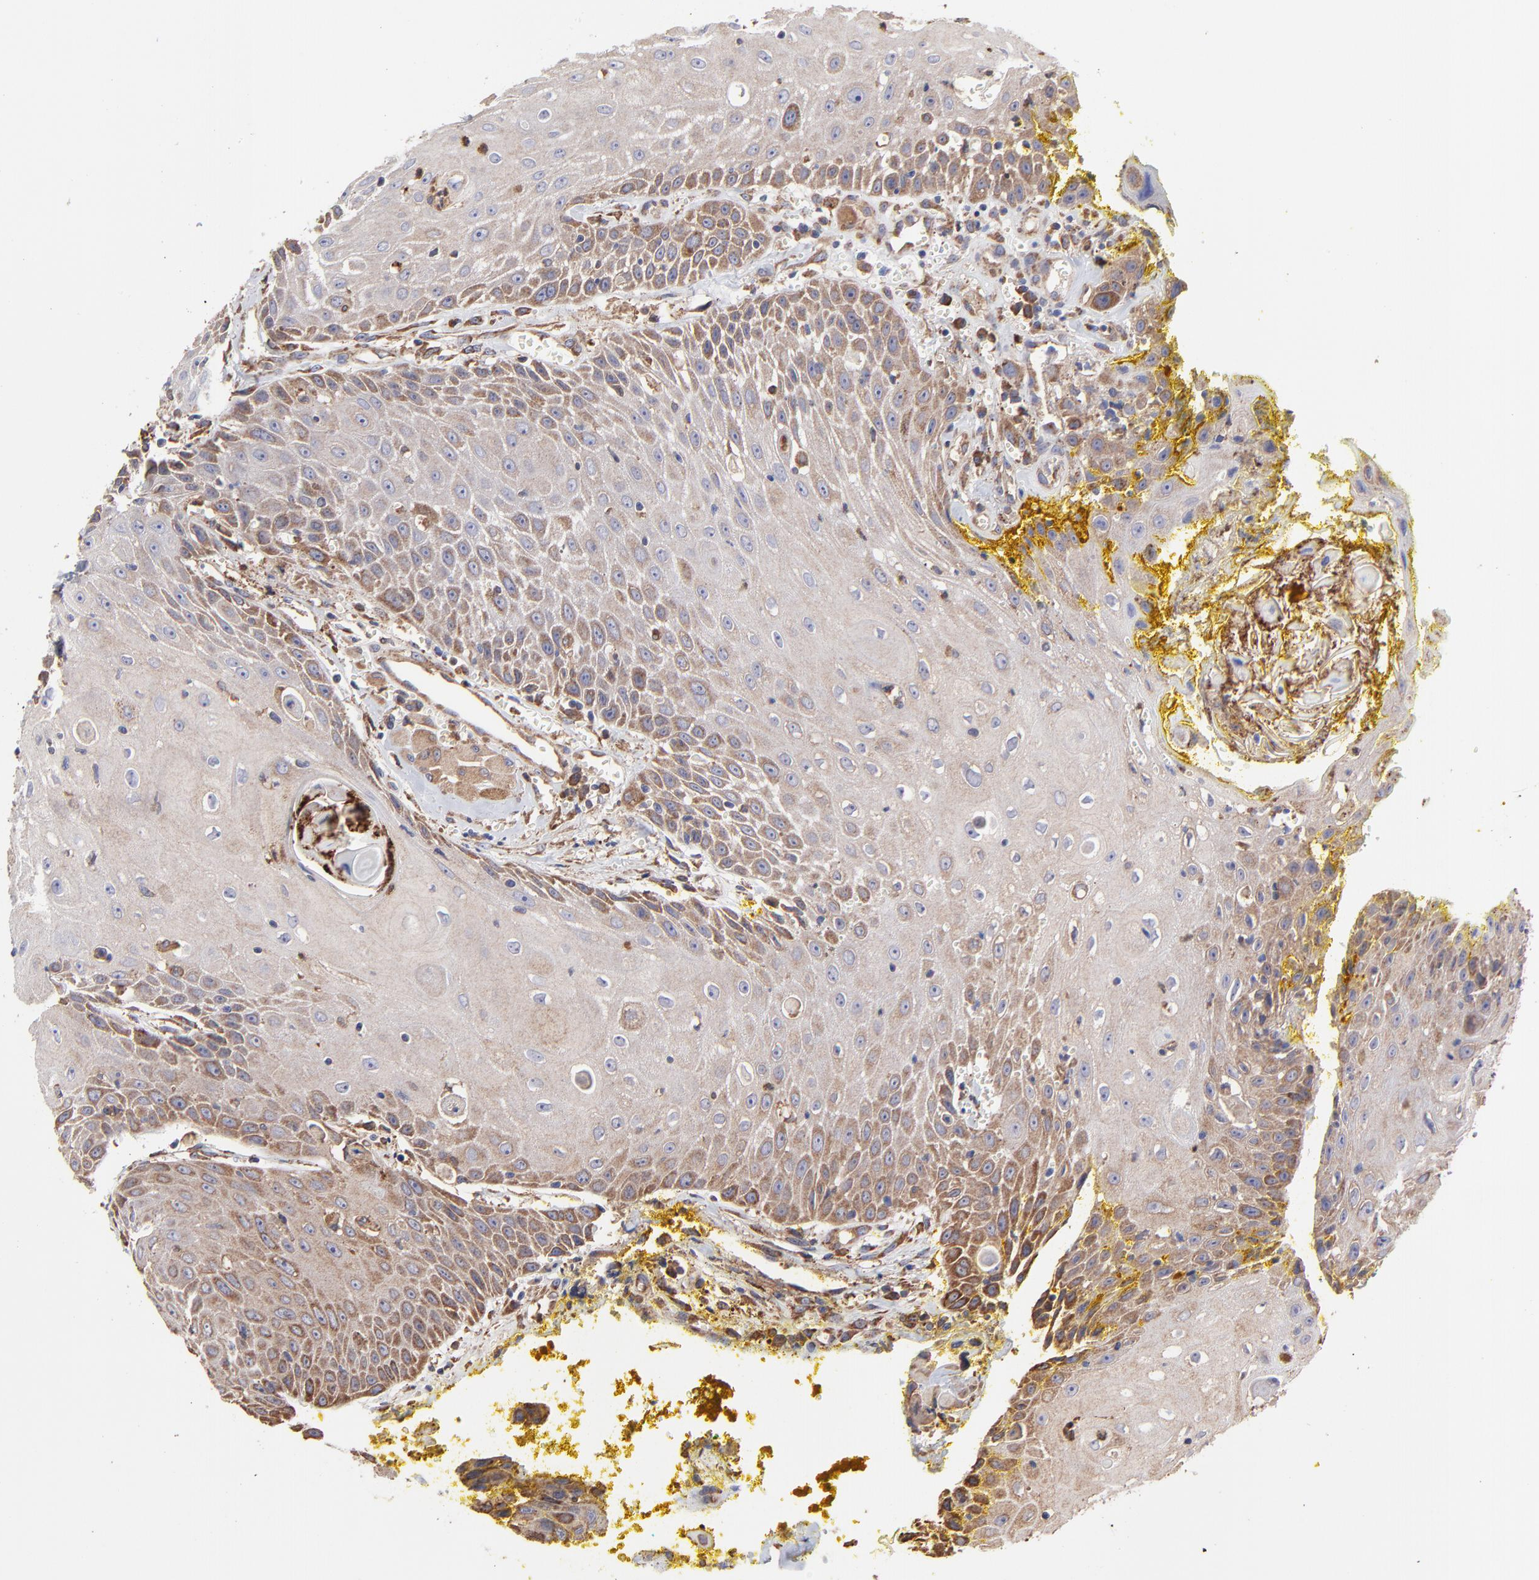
{"staining": {"intensity": "moderate", "quantity": ">75%", "location": "cytoplasmic/membranous"}, "tissue": "head and neck cancer", "cell_type": "Tumor cells", "image_type": "cancer", "snomed": [{"axis": "morphology", "description": "Squamous cell carcinoma, NOS"}, {"axis": "topography", "description": "Oral tissue"}, {"axis": "topography", "description": "Head-Neck"}], "caption": "DAB (3,3'-diaminobenzidine) immunohistochemical staining of human head and neck cancer (squamous cell carcinoma) demonstrates moderate cytoplasmic/membranous protein expression in about >75% of tumor cells. The staining is performed using DAB brown chromogen to label protein expression. The nuclei are counter-stained blue using hematoxylin.", "gene": "PFKM", "patient": {"sex": "female", "age": 82}}